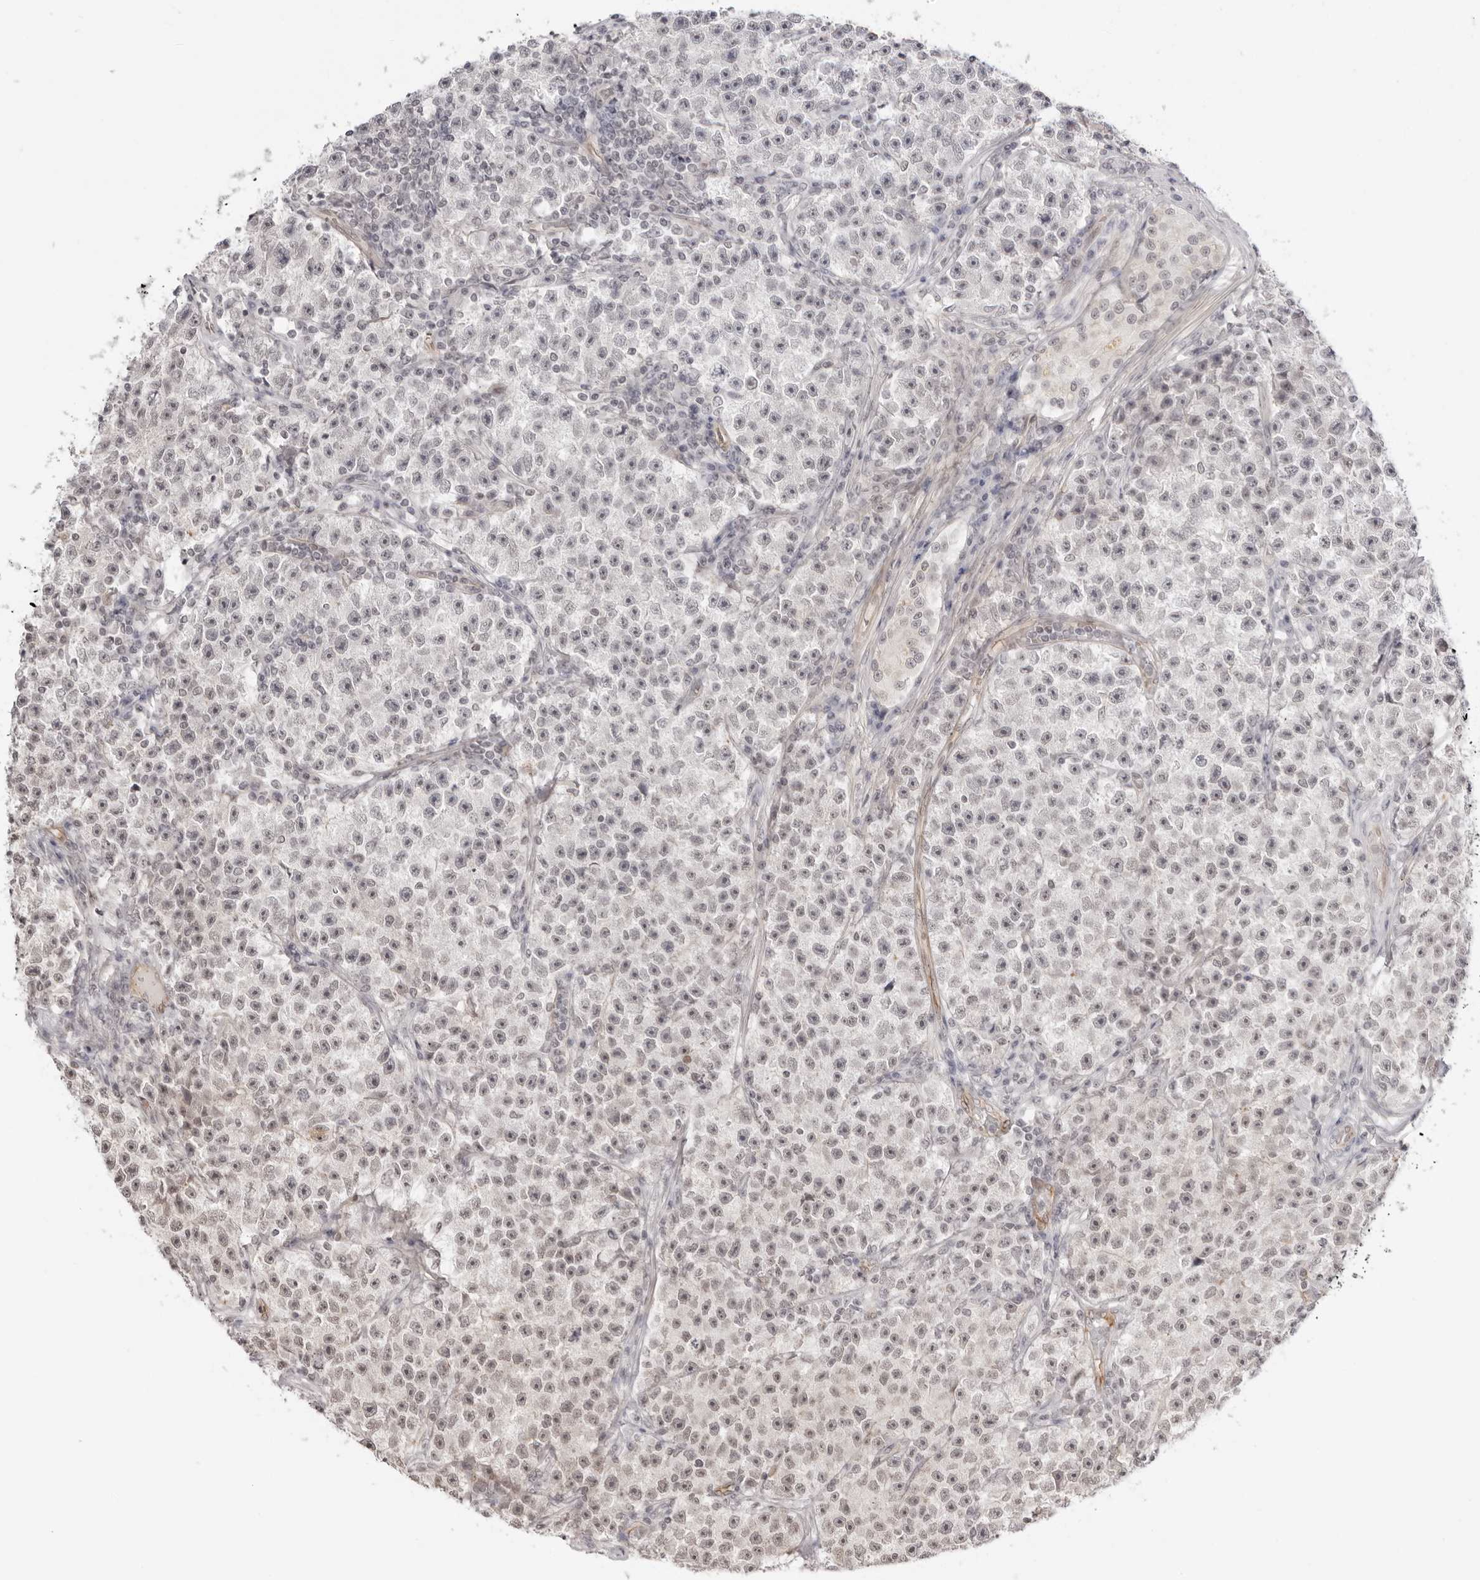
{"staining": {"intensity": "weak", "quantity": "25%-75%", "location": "nuclear"}, "tissue": "testis cancer", "cell_type": "Tumor cells", "image_type": "cancer", "snomed": [{"axis": "morphology", "description": "Seminoma, NOS"}, {"axis": "topography", "description": "Testis"}], "caption": "Immunohistochemistry photomicrograph of human testis cancer (seminoma) stained for a protein (brown), which reveals low levels of weak nuclear expression in about 25%-75% of tumor cells.", "gene": "TRAPPC3", "patient": {"sex": "male", "age": 22}}